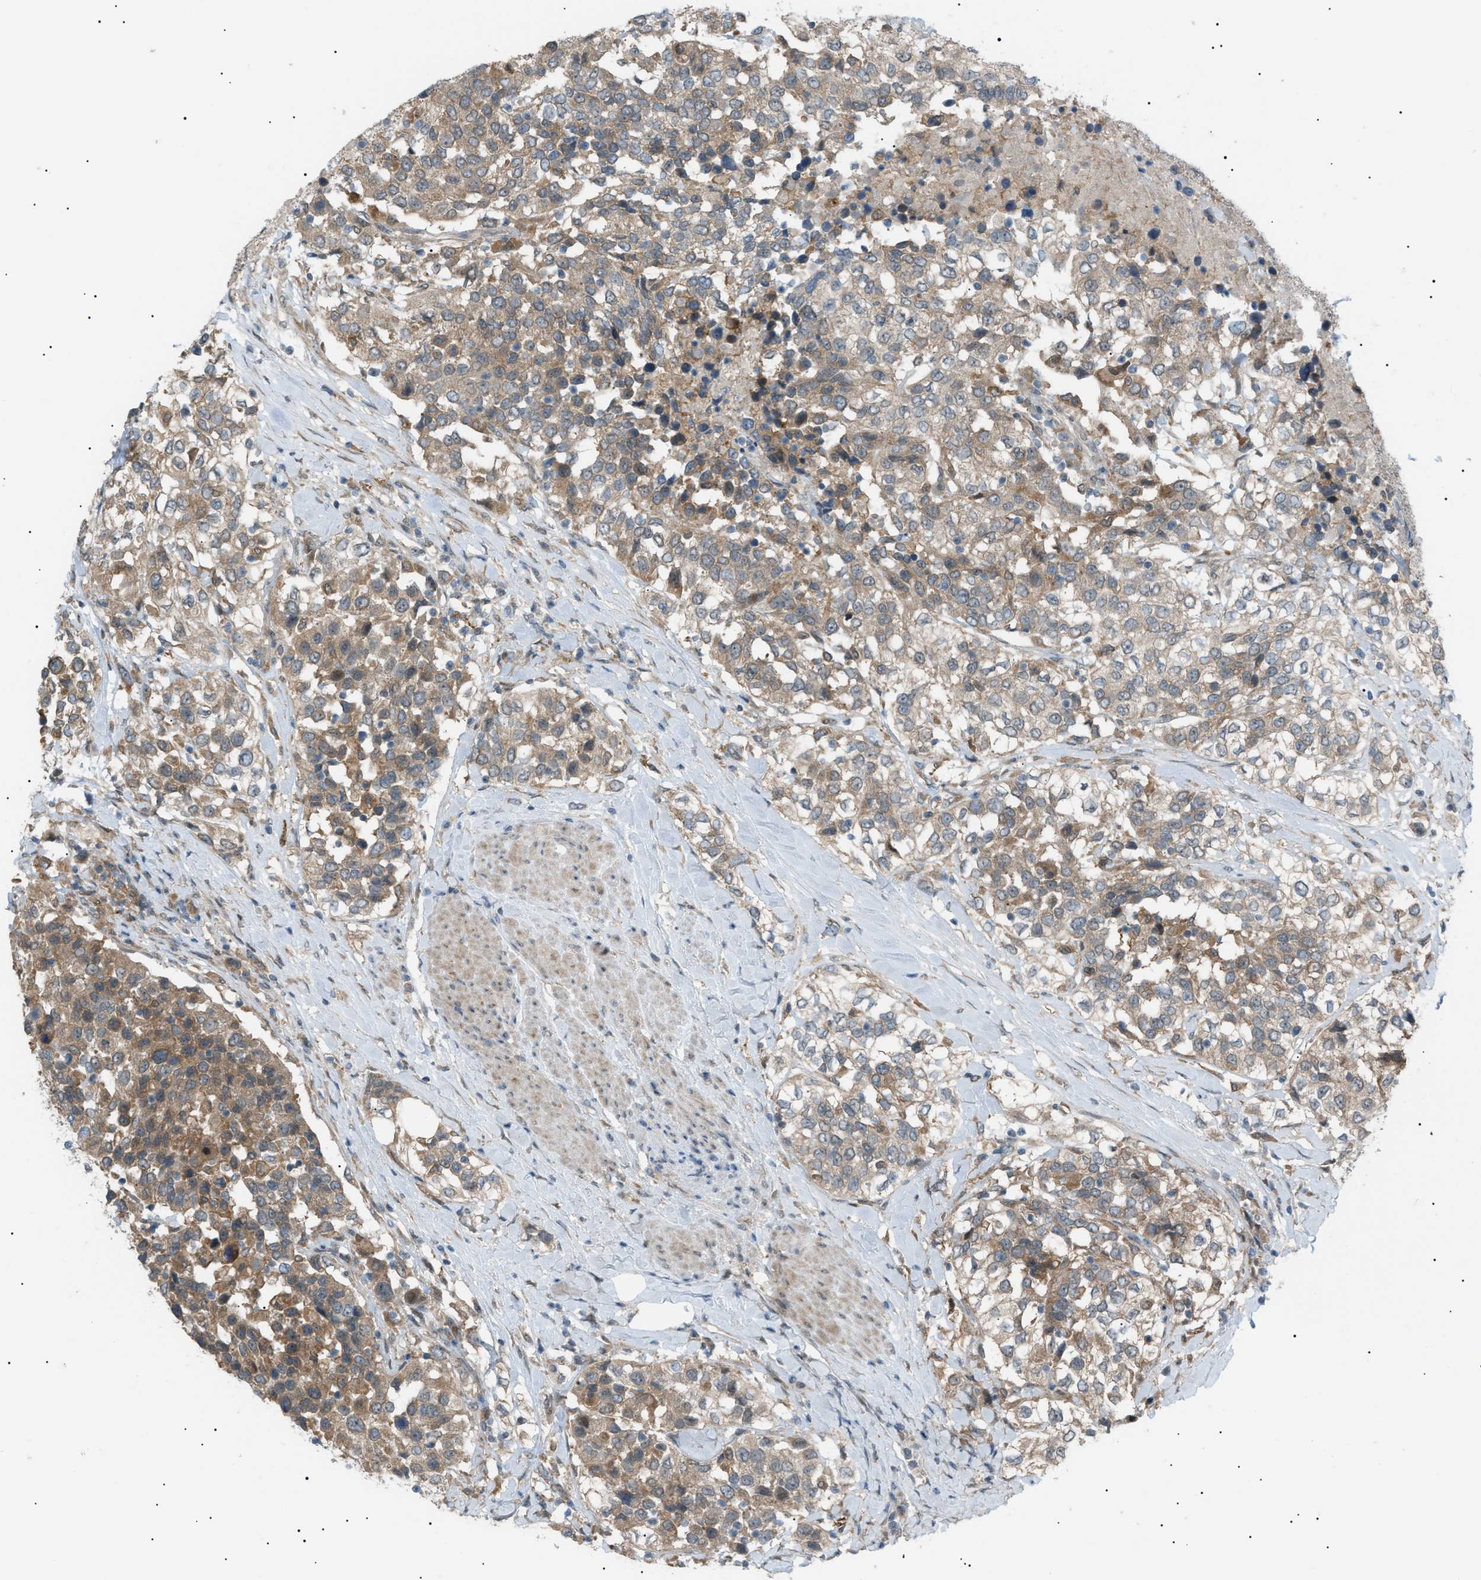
{"staining": {"intensity": "weak", "quantity": ">75%", "location": "cytoplasmic/membranous"}, "tissue": "urothelial cancer", "cell_type": "Tumor cells", "image_type": "cancer", "snomed": [{"axis": "morphology", "description": "Urothelial carcinoma, High grade"}, {"axis": "topography", "description": "Urinary bladder"}], "caption": "Protein staining by IHC demonstrates weak cytoplasmic/membranous positivity in approximately >75% of tumor cells in urothelial cancer.", "gene": "LPIN2", "patient": {"sex": "female", "age": 80}}